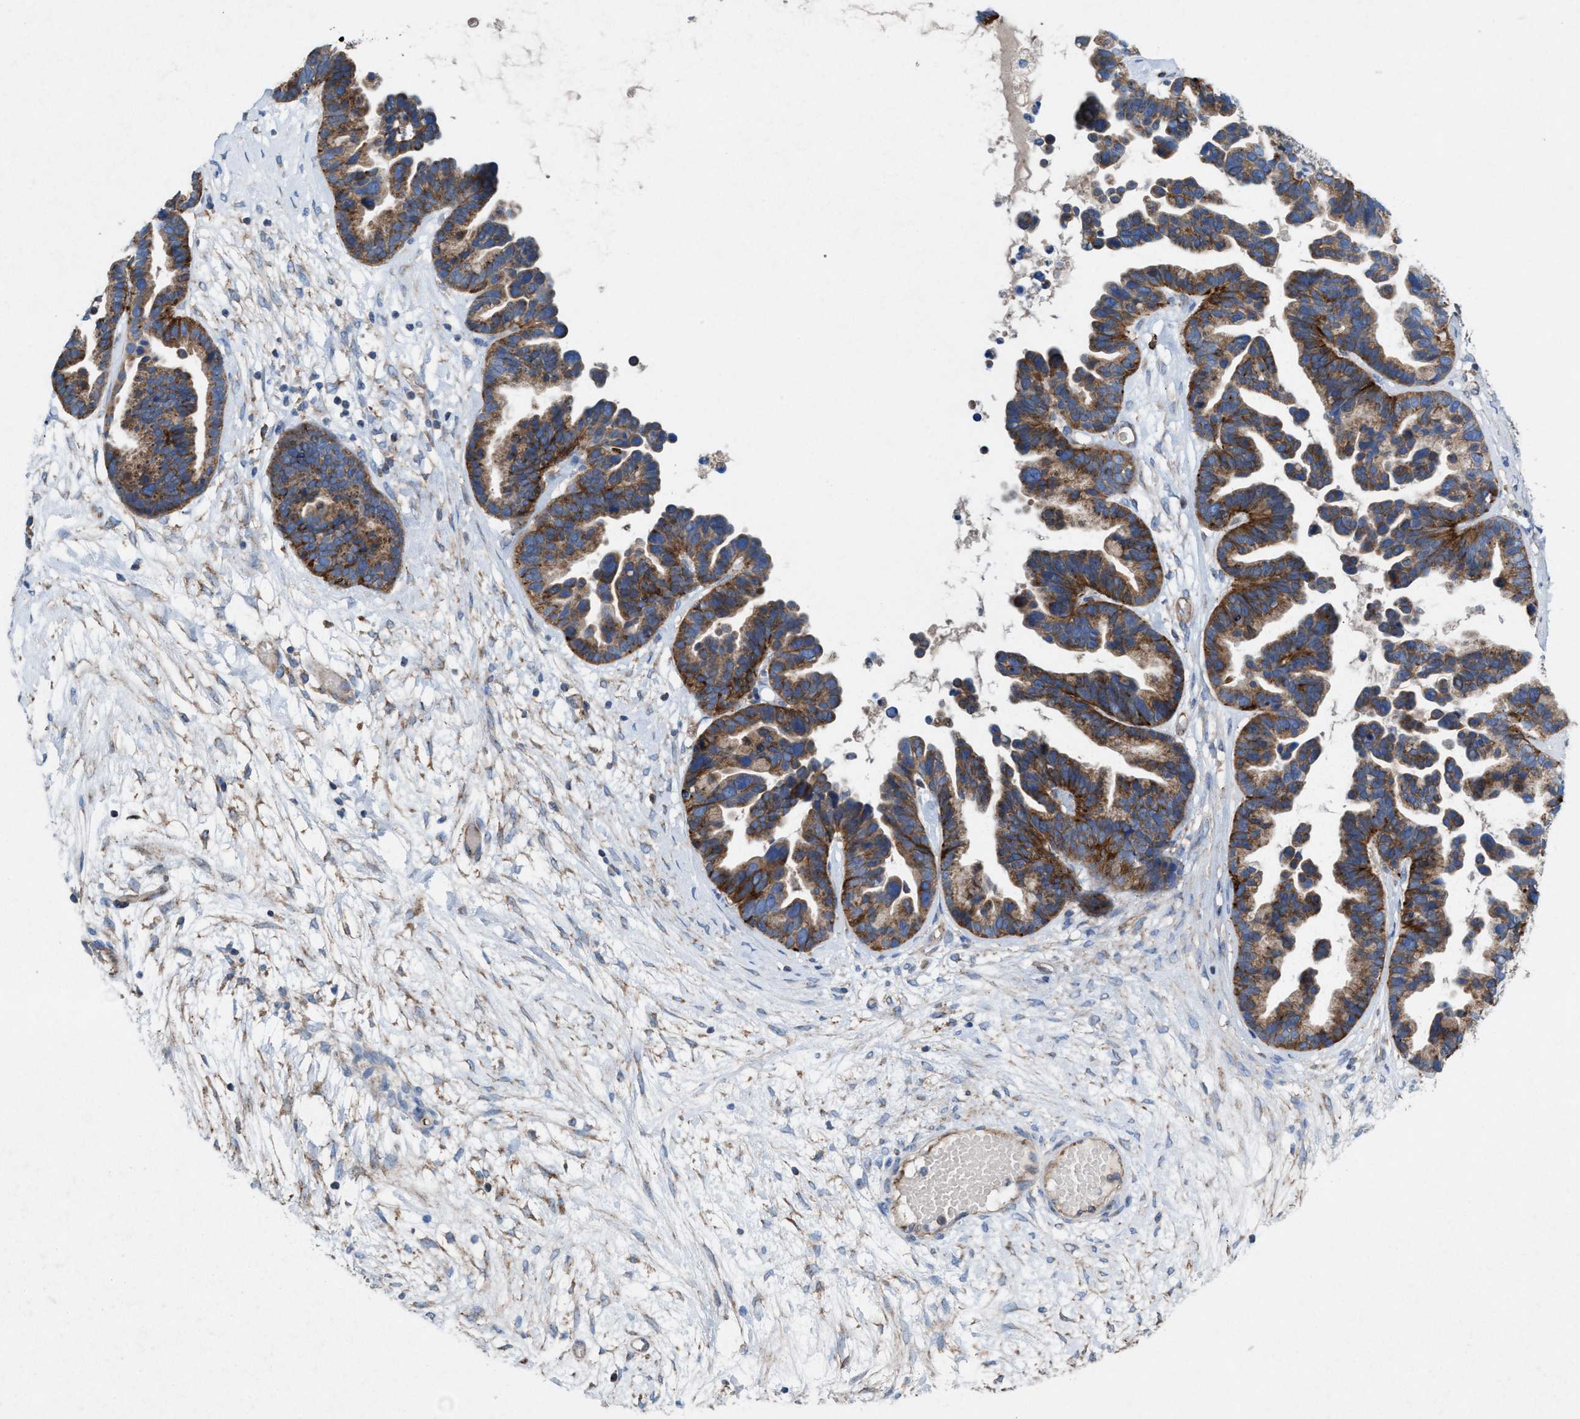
{"staining": {"intensity": "strong", "quantity": ">75%", "location": "cytoplasmic/membranous"}, "tissue": "ovarian cancer", "cell_type": "Tumor cells", "image_type": "cancer", "snomed": [{"axis": "morphology", "description": "Cystadenocarcinoma, serous, NOS"}, {"axis": "topography", "description": "Ovary"}], "caption": "This is an image of immunohistochemistry staining of ovarian cancer (serous cystadenocarcinoma), which shows strong expression in the cytoplasmic/membranous of tumor cells.", "gene": "NYAP1", "patient": {"sex": "female", "age": 56}}